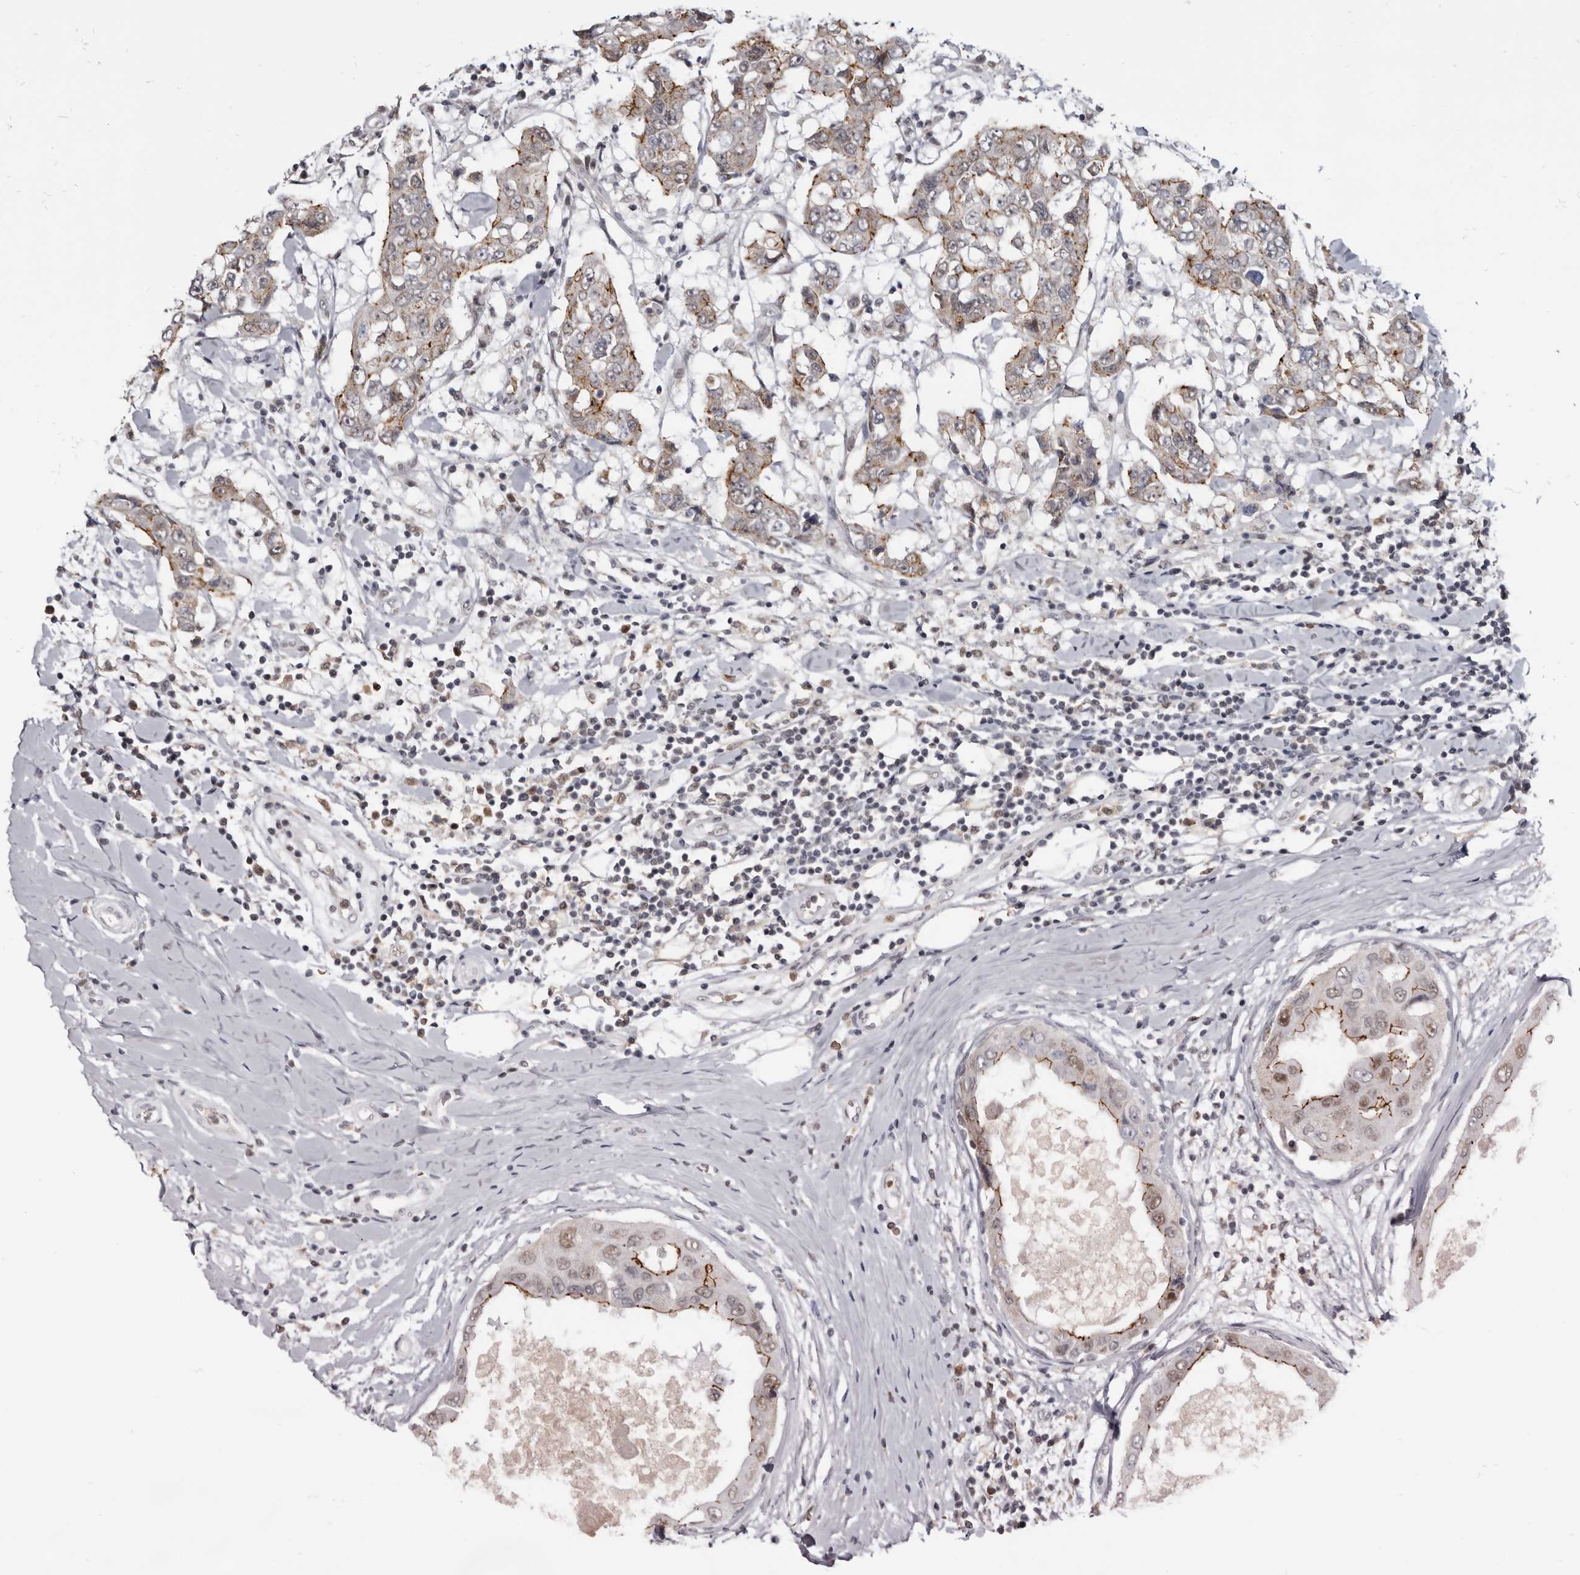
{"staining": {"intensity": "moderate", "quantity": "25%-75%", "location": "cytoplasmic/membranous,nuclear"}, "tissue": "breast cancer", "cell_type": "Tumor cells", "image_type": "cancer", "snomed": [{"axis": "morphology", "description": "Duct carcinoma"}, {"axis": "topography", "description": "Breast"}], "caption": "Protein positivity by immunohistochemistry exhibits moderate cytoplasmic/membranous and nuclear expression in approximately 25%-75% of tumor cells in breast cancer (invasive ductal carcinoma).", "gene": "CGN", "patient": {"sex": "female", "age": 27}}